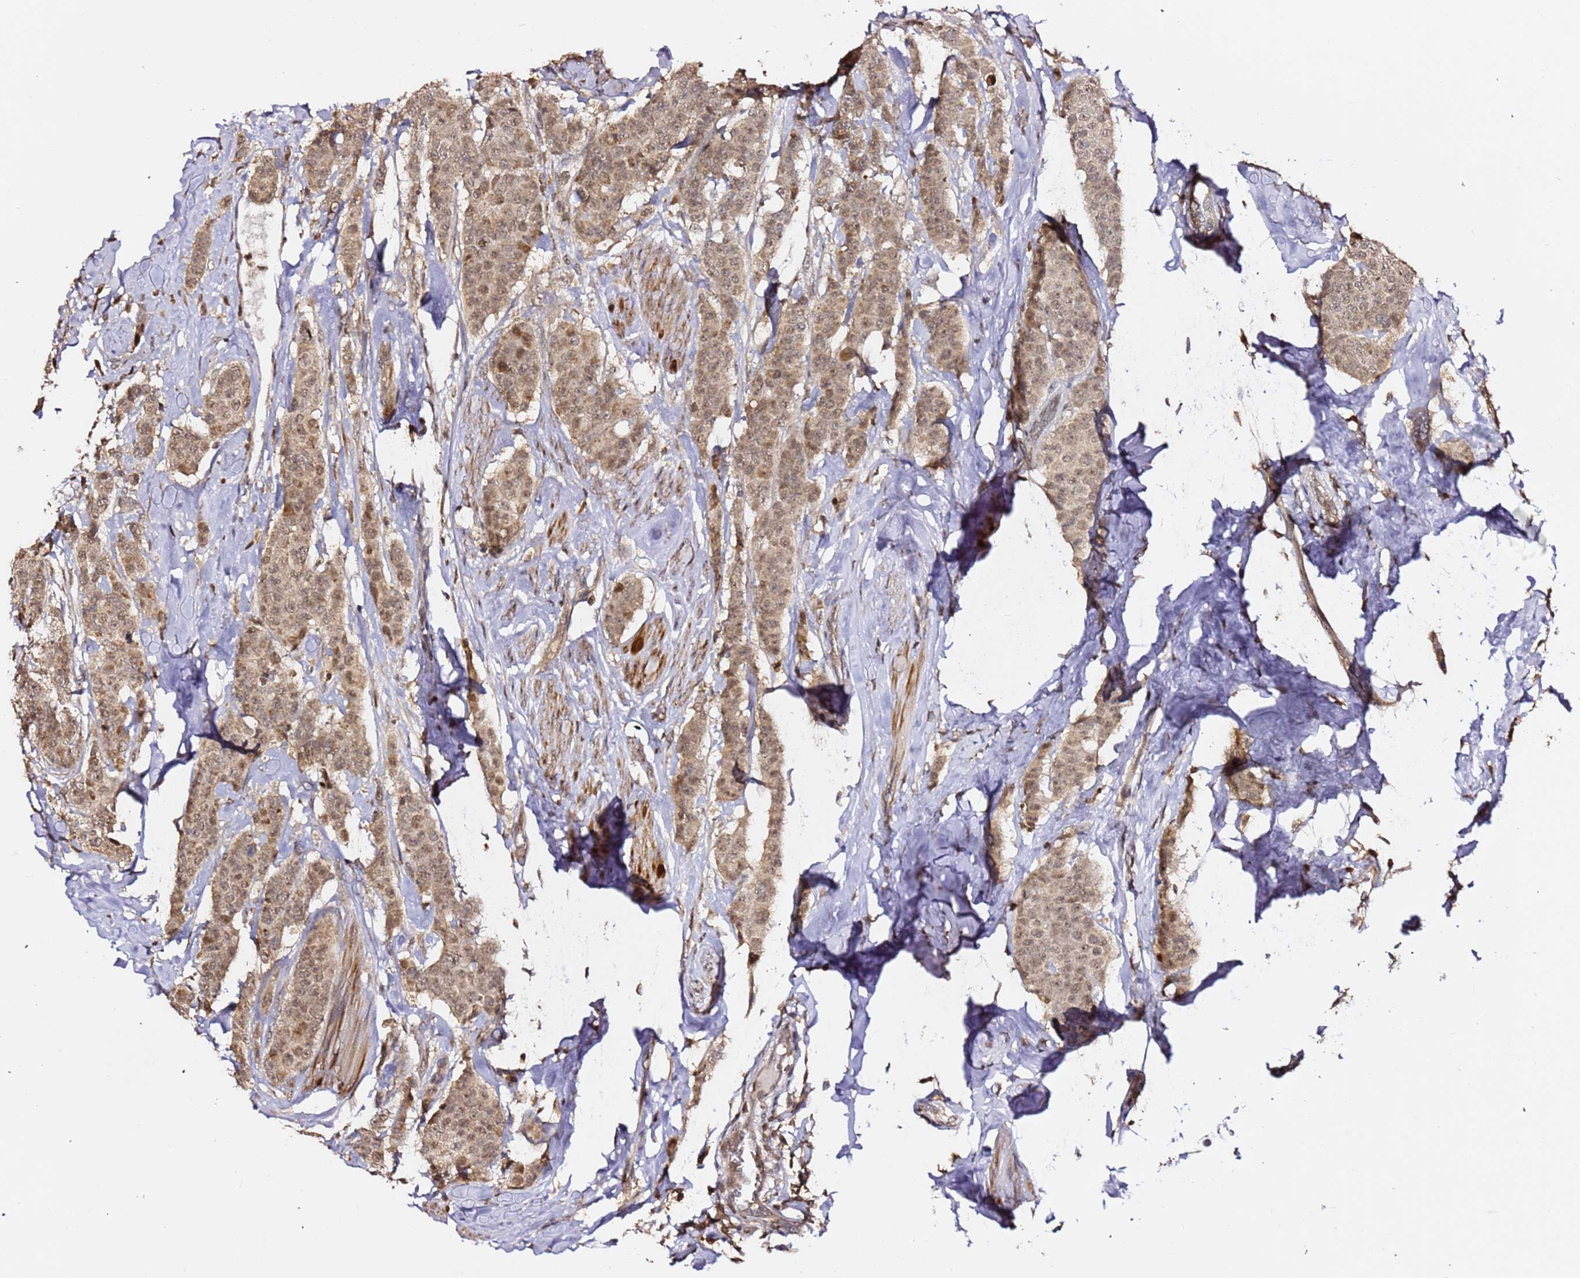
{"staining": {"intensity": "weak", "quantity": ">75%", "location": "cytoplasmic/membranous,nuclear"}, "tissue": "breast cancer", "cell_type": "Tumor cells", "image_type": "cancer", "snomed": [{"axis": "morphology", "description": "Duct carcinoma"}, {"axis": "topography", "description": "Breast"}], "caption": "This is an image of immunohistochemistry (IHC) staining of infiltrating ductal carcinoma (breast), which shows weak staining in the cytoplasmic/membranous and nuclear of tumor cells.", "gene": "OR5V1", "patient": {"sex": "female", "age": 40}}